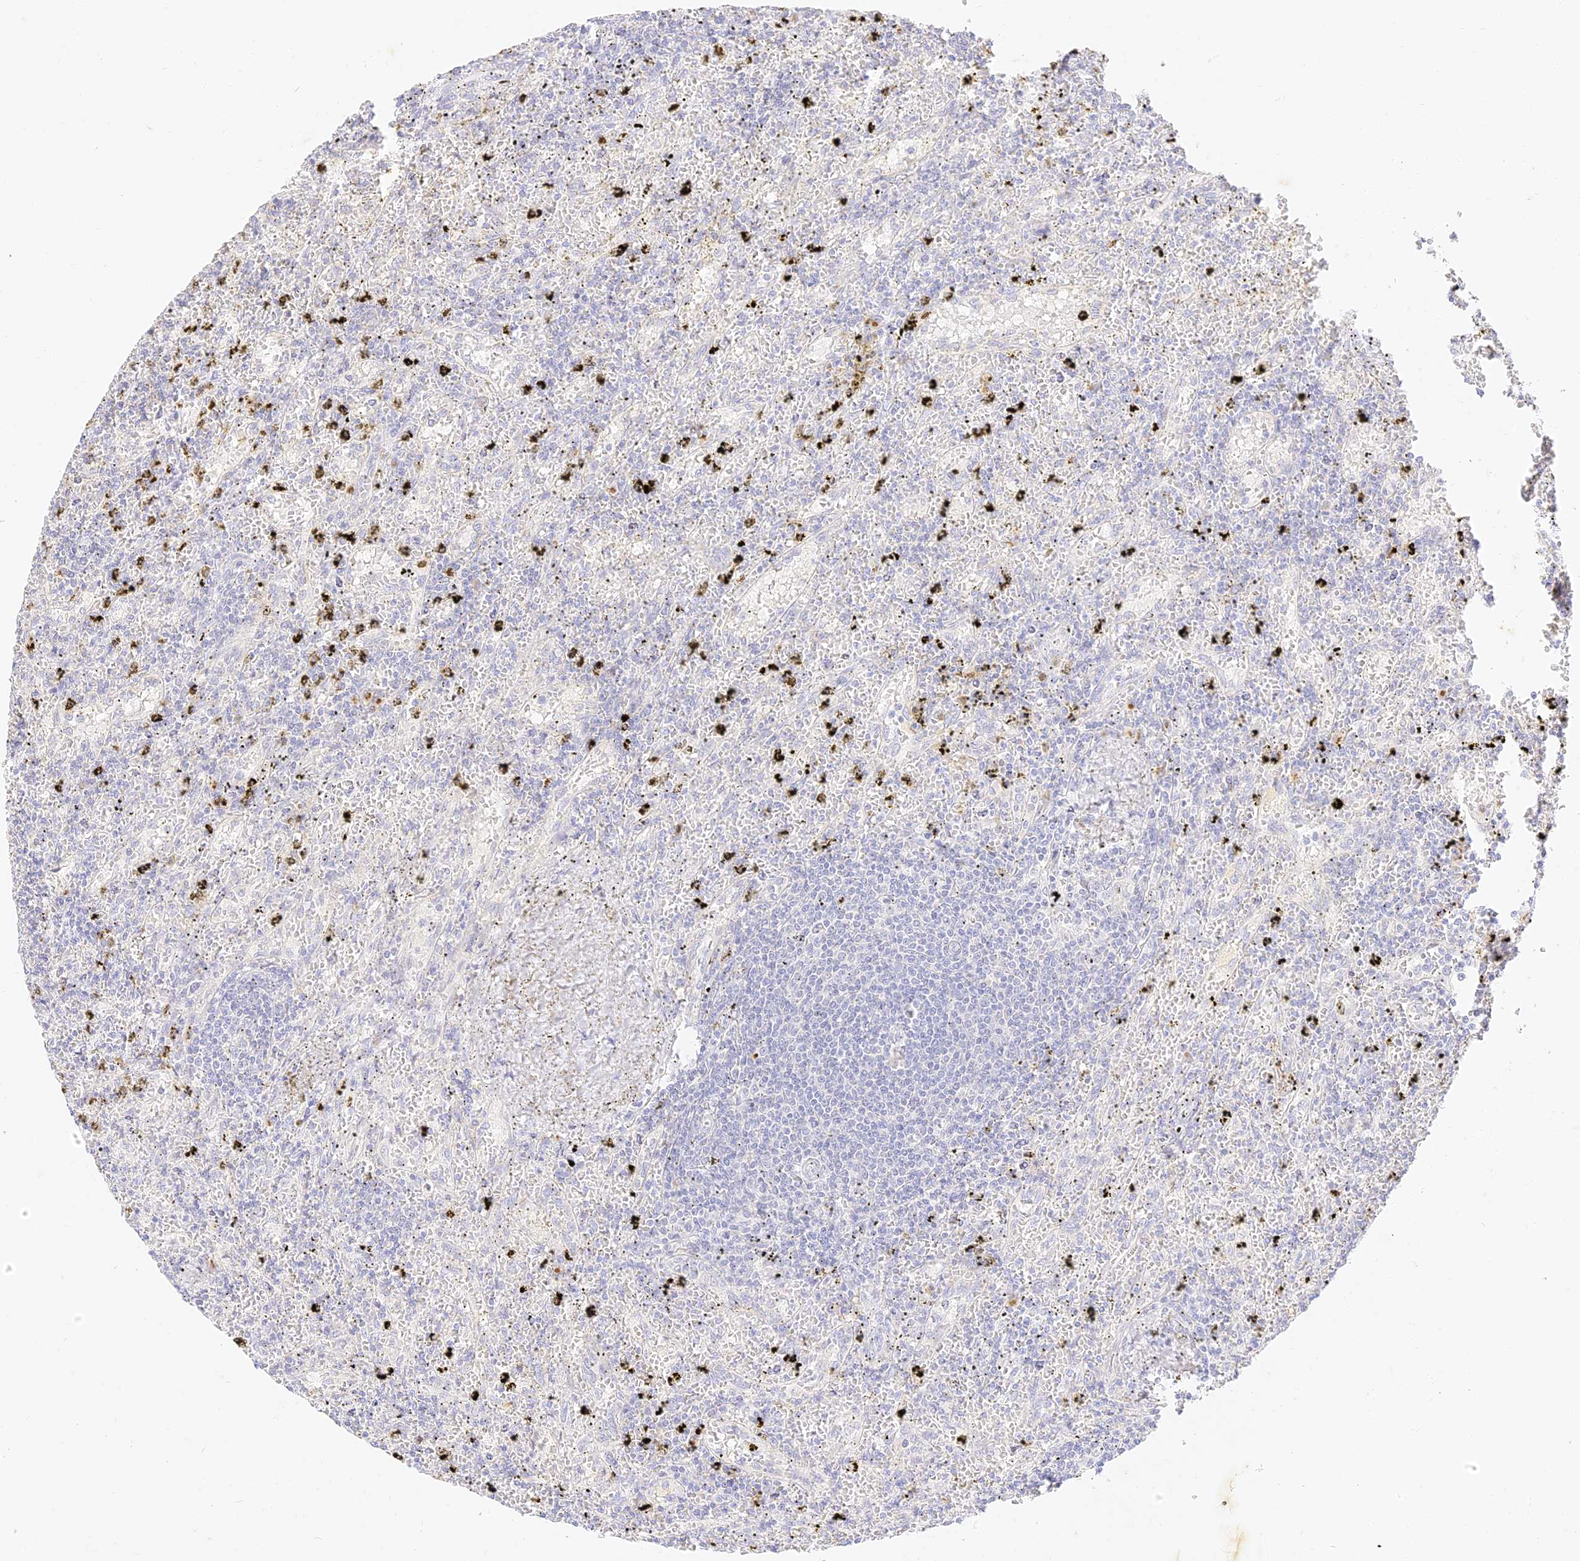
{"staining": {"intensity": "negative", "quantity": "none", "location": "none"}, "tissue": "lymphoma", "cell_type": "Tumor cells", "image_type": "cancer", "snomed": [{"axis": "morphology", "description": "Malignant lymphoma, non-Hodgkin's type, Low grade"}, {"axis": "topography", "description": "Spleen"}], "caption": "Immunohistochemistry (IHC) of lymphoma reveals no staining in tumor cells.", "gene": "SEC13", "patient": {"sex": "male", "age": 76}}